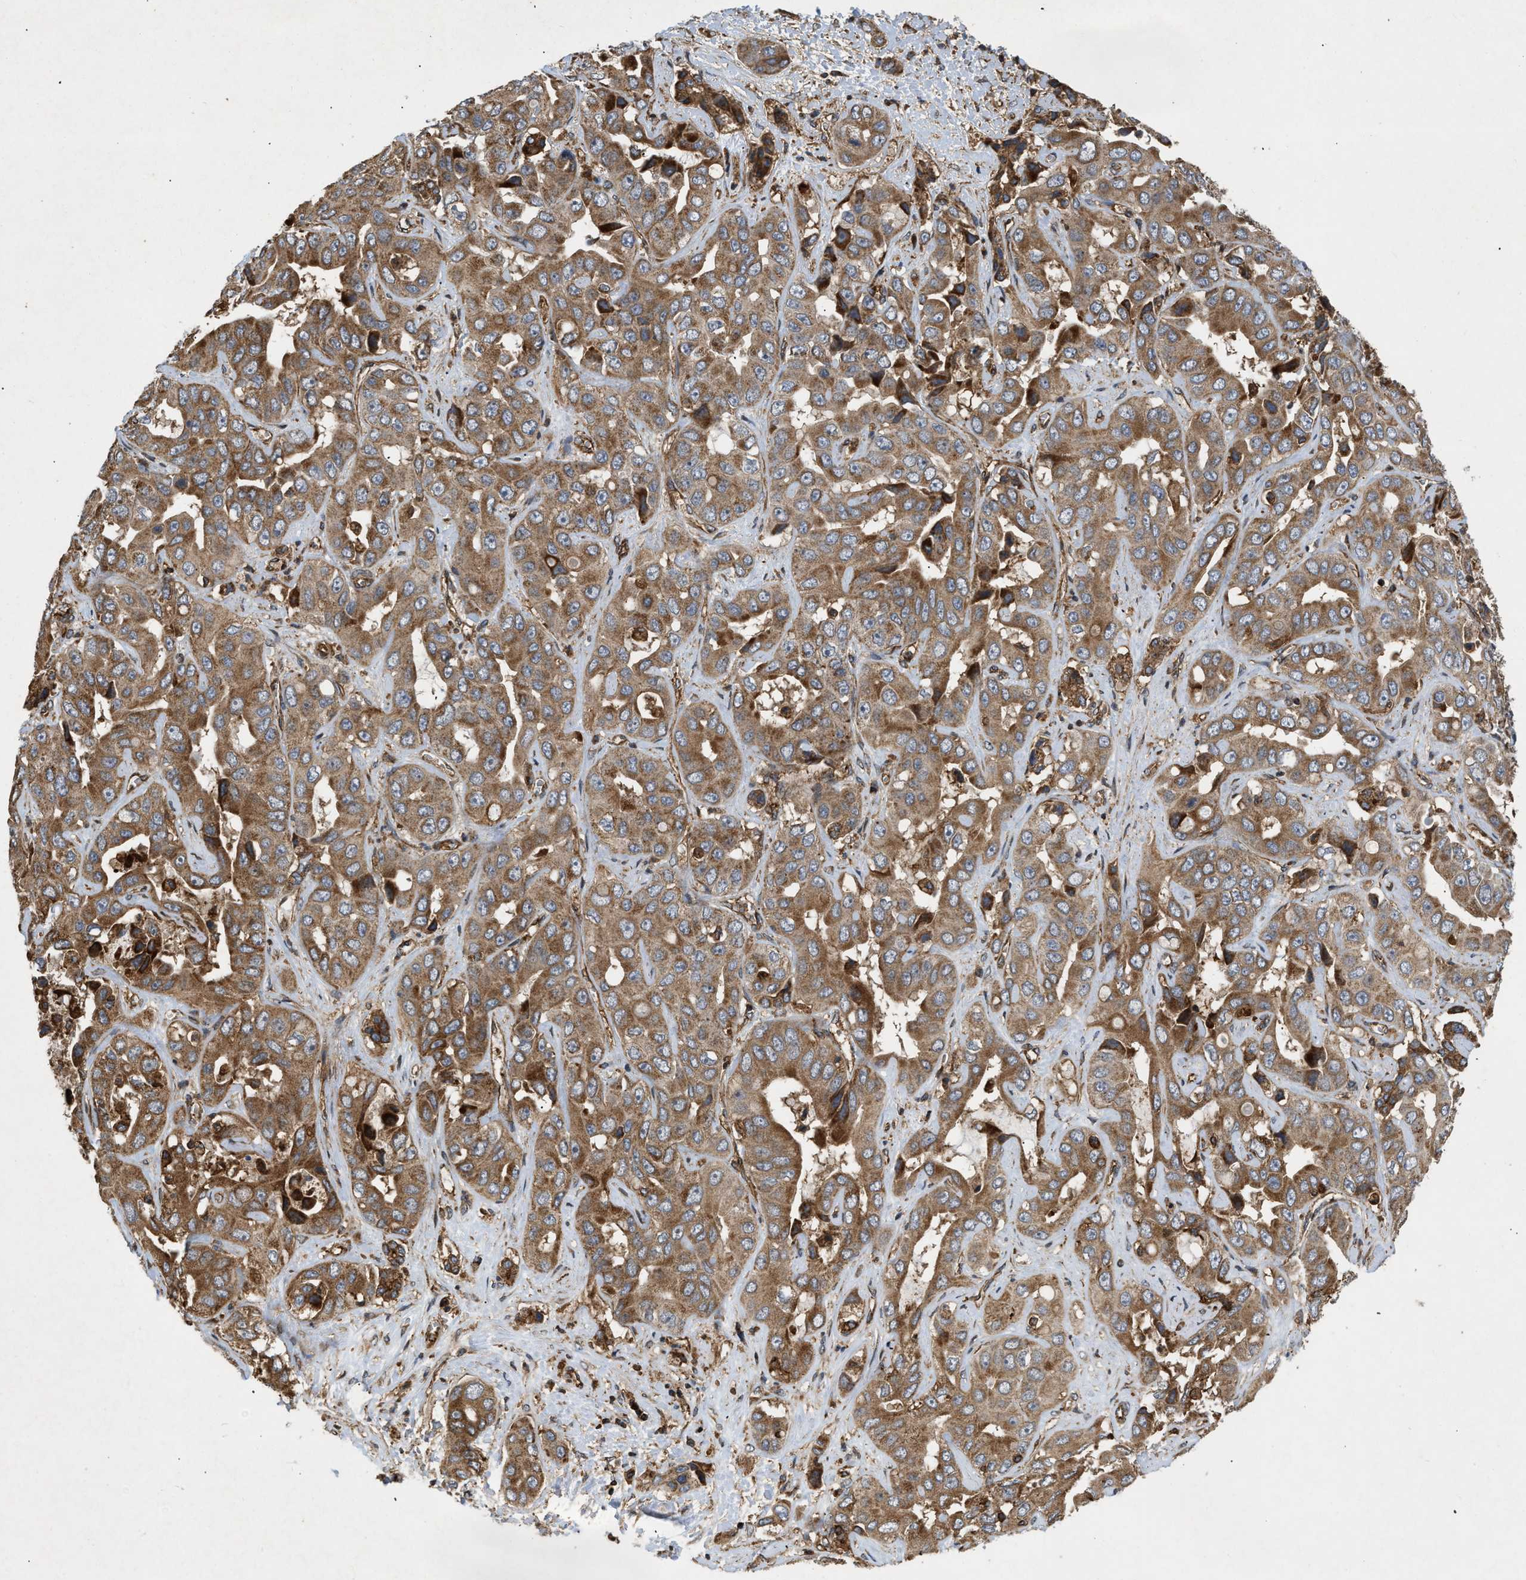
{"staining": {"intensity": "strong", "quantity": ">75%", "location": "cytoplasmic/membranous"}, "tissue": "liver cancer", "cell_type": "Tumor cells", "image_type": "cancer", "snomed": [{"axis": "morphology", "description": "Cholangiocarcinoma"}, {"axis": "topography", "description": "Liver"}], "caption": "Strong cytoplasmic/membranous expression for a protein is appreciated in about >75% of tumor cells of liver cancer (cholangiocarcinoma) using immunohistochemistry (IHC).", "gene": "GNB4", "patient": {"sex": "female", "age": 52}}